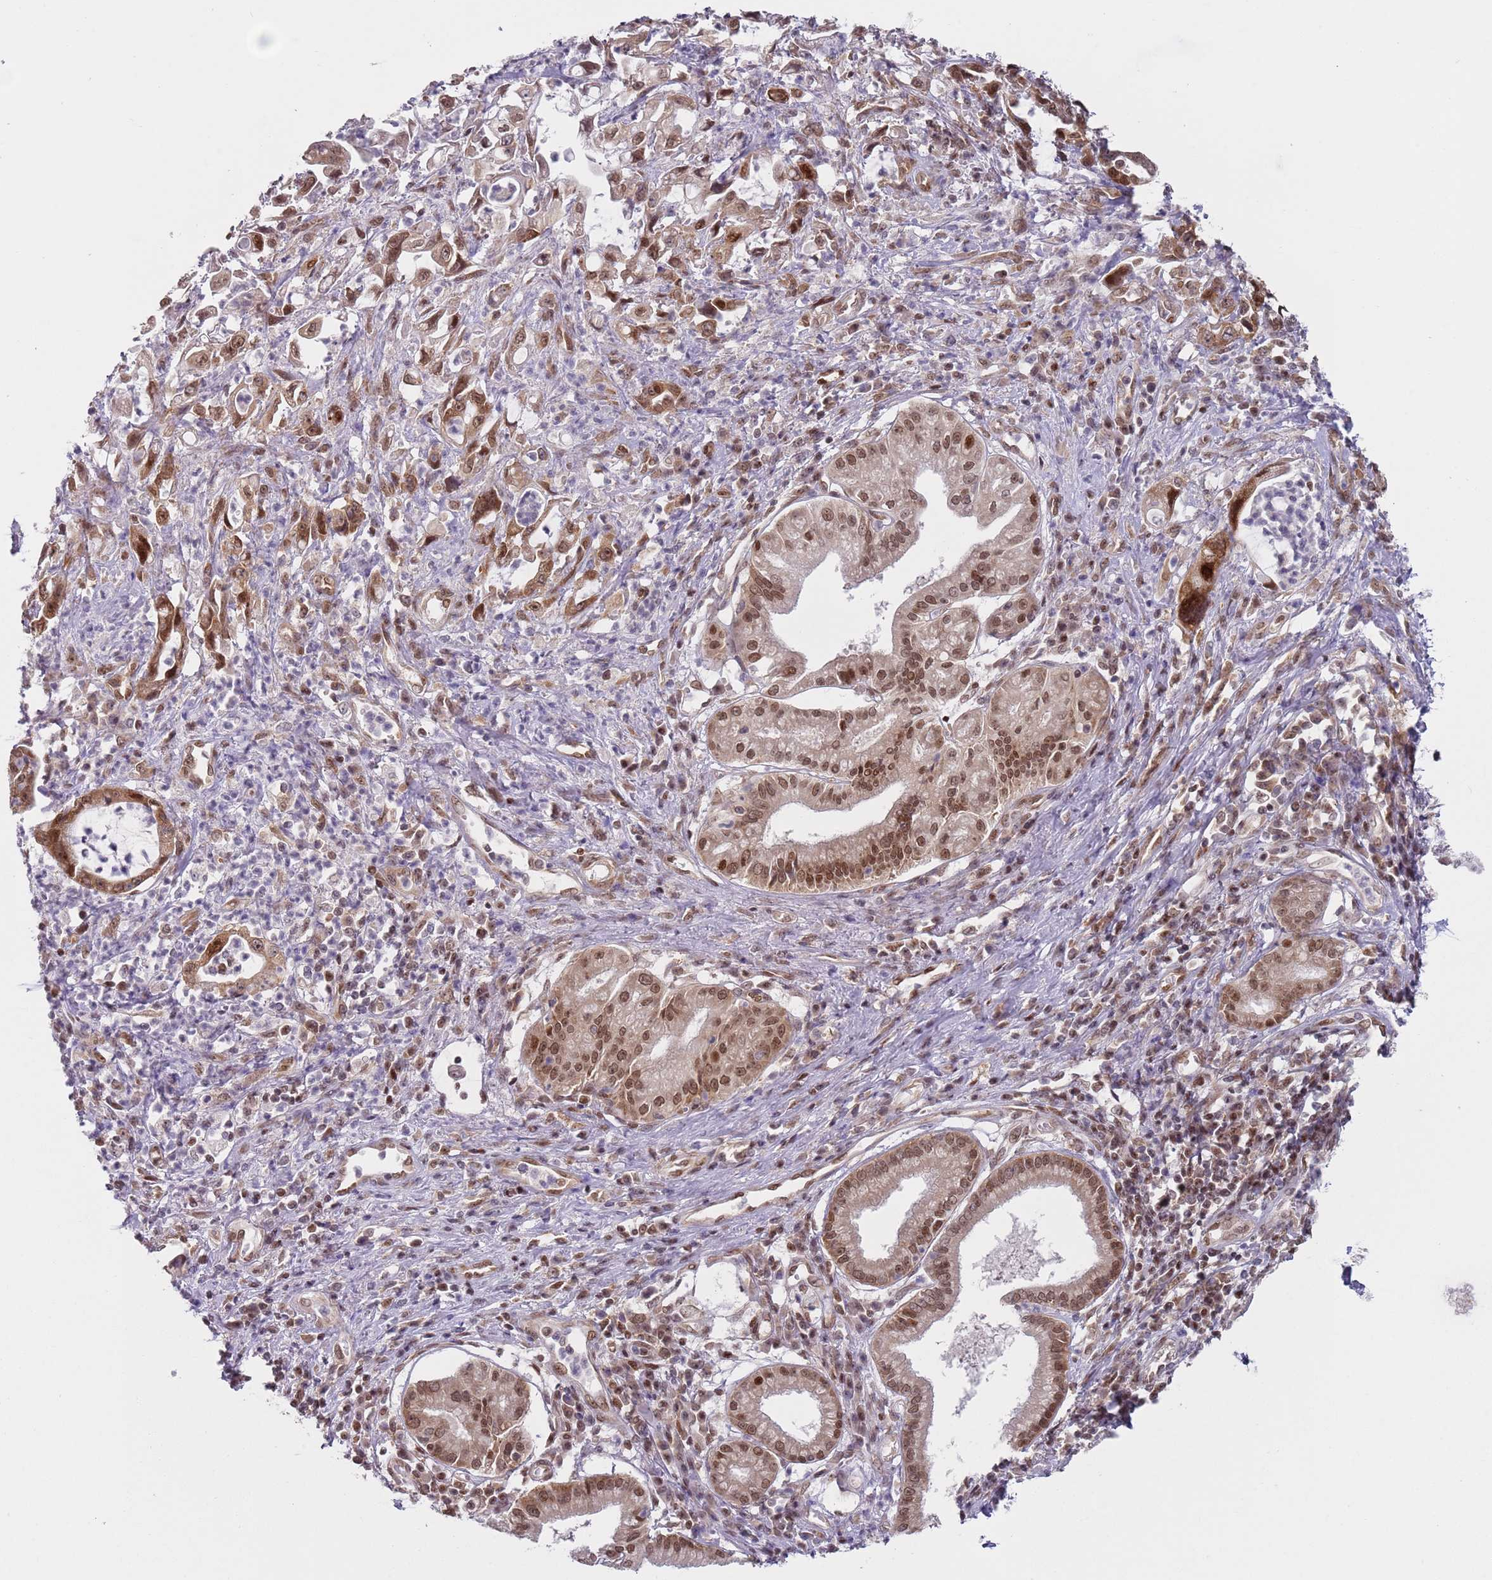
{"staining": {"intensity": "moderate", "quantity": ">75%", "location": "cytoplasmic/membranous,nuclear"}, "tissue": "pancreatic cancer", "cell_type": "Tumor cells", "image_type": "cancer", "snomed": [{"axis": "morphology", "description": "Adenocarcinoma, NOS"}, {"axis": "topography", "description": "Pancreas"}], "caption": "The photomicrograph exhibits a brown stain indicating the presence of a protein in the cytoplasmic/membranous and nuclear of tumor cells in pancreatic adenocarcinoma.", "gene": "SLC25A32", "patient": {"sex": "female", "age": 61}}